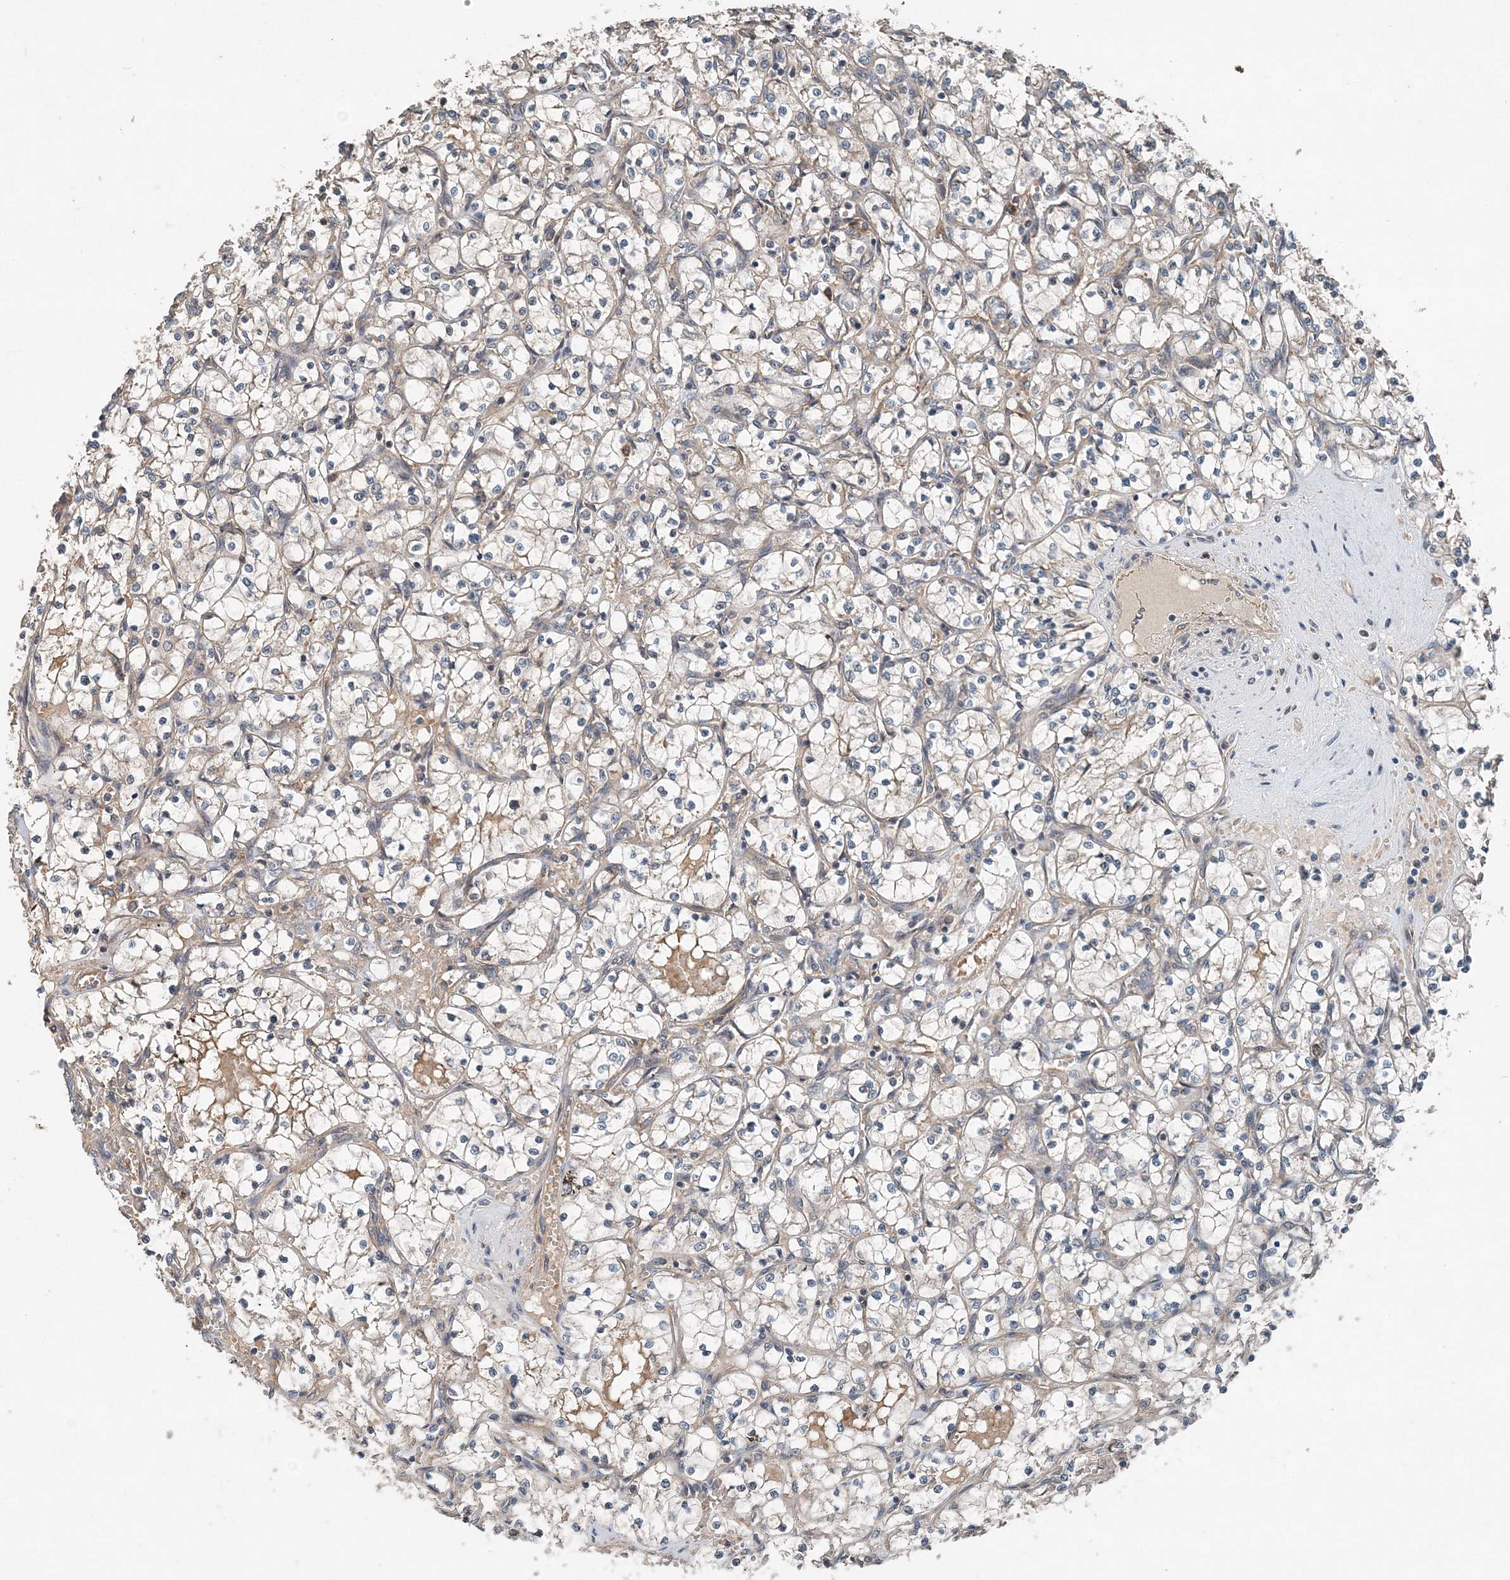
{"staining": {"intensity": "weak", "quantity": "25%-75%", "location": "cytoplasmic/membranous"}, "tissue": "renal cancer", "cell_type": "Tumor cells", "image_type": "cancer", "snomed": [{"axis": "morphology", "description": "Adenocarcinoma, NOS"}, {"axis": "topography", "description": "Kidney"}], "caption": "Protein staining of adenocarcinoma (renal) tissue reveals weak cytoplasmic/membranous positivity in approximately 25%-75% of tumor cells.", "gene": "SMPD3", "patient": {"sex": "female", "age": 69}}